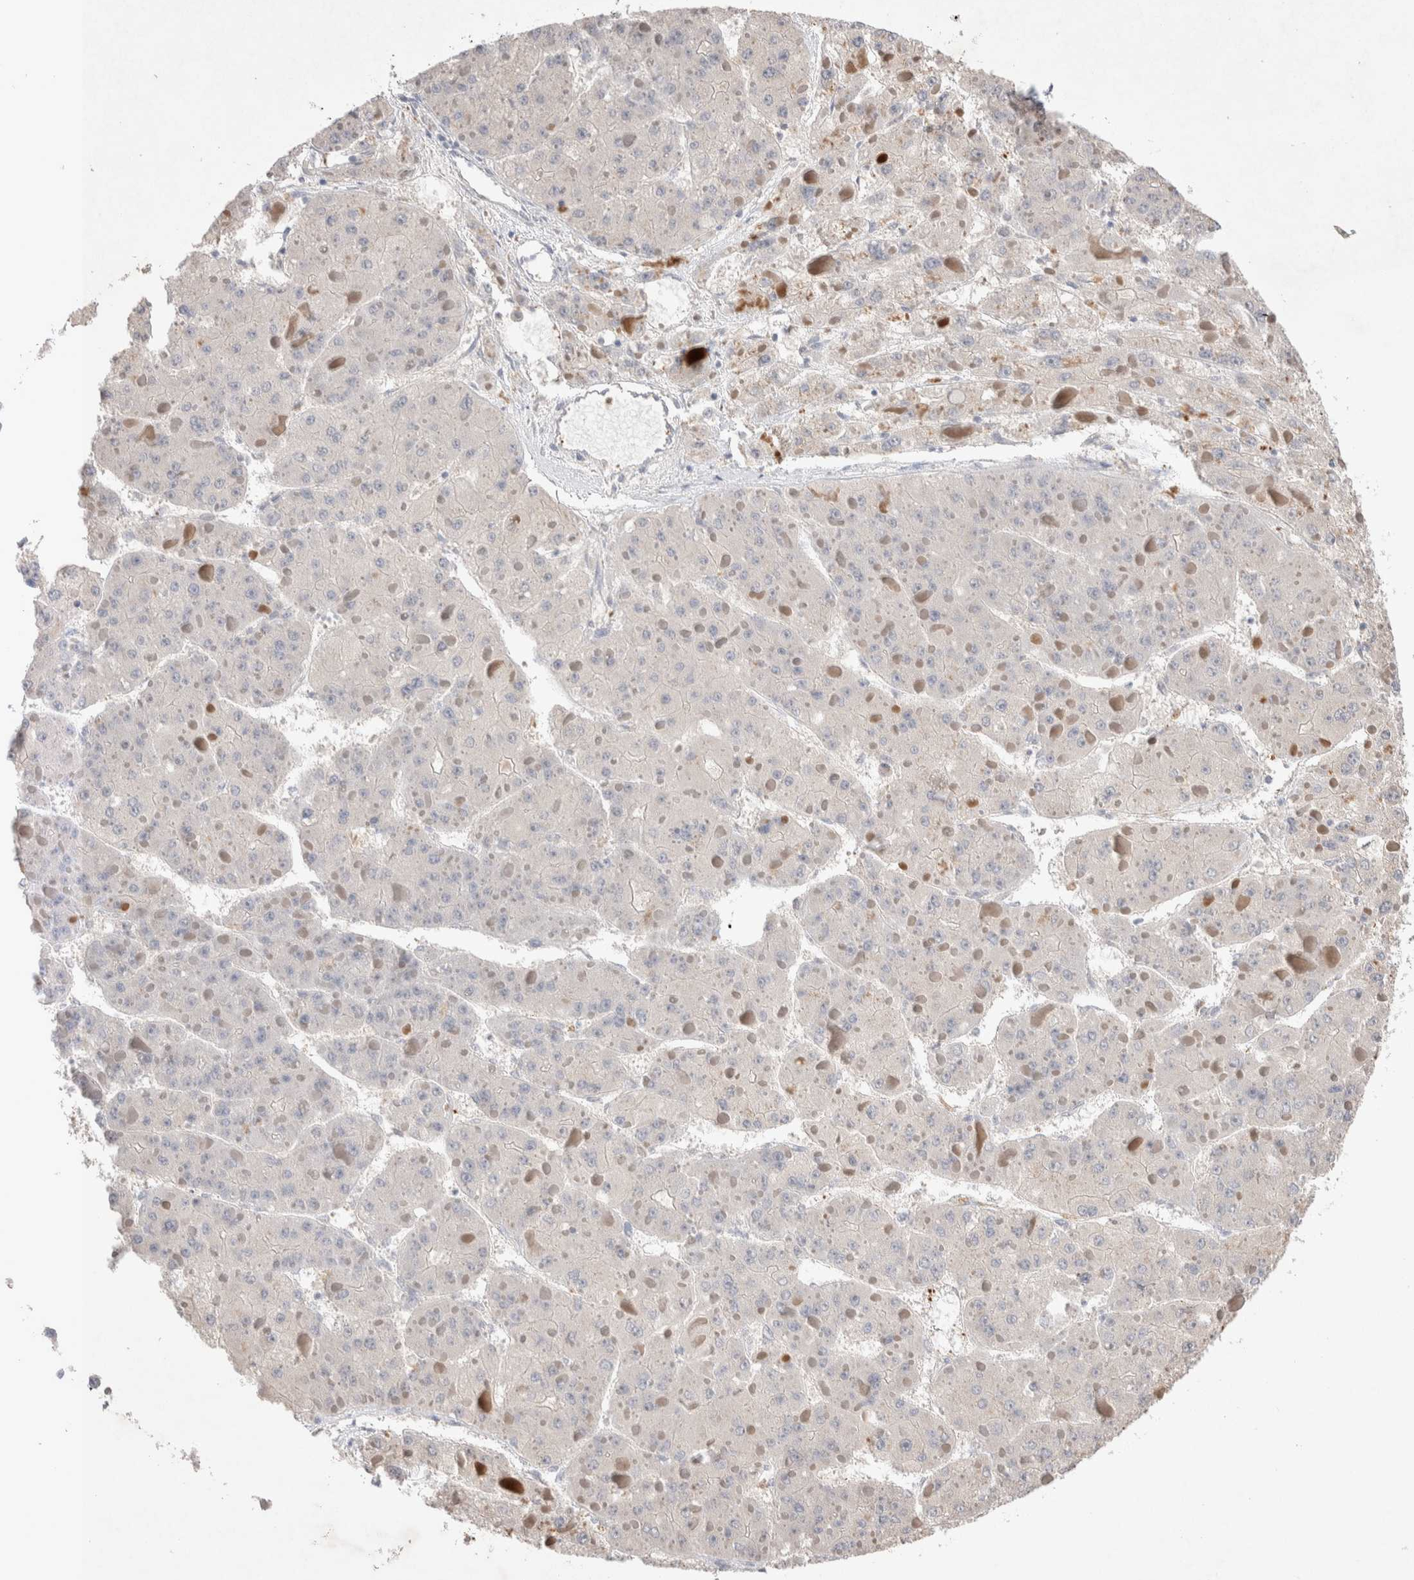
{"staining": {"intensity": "negative", "quantity": "none", "location": "none"}, "tissue": "liver cancer", "cell_type": "Tumor cells", "image_type": "cancer", "snomed": [{"axis": "morphology", "description": "Carcinoma, Hepatocellular, NOS"}, {"axis": "topography", "description": "Liver"}], "caption": "A micrograph of human liver cancer (hepatocellular carcinoma) is negative for staining in tumor cells.", "gene": "FFAR2", "patient": {"sex": "female", "age": 73}}